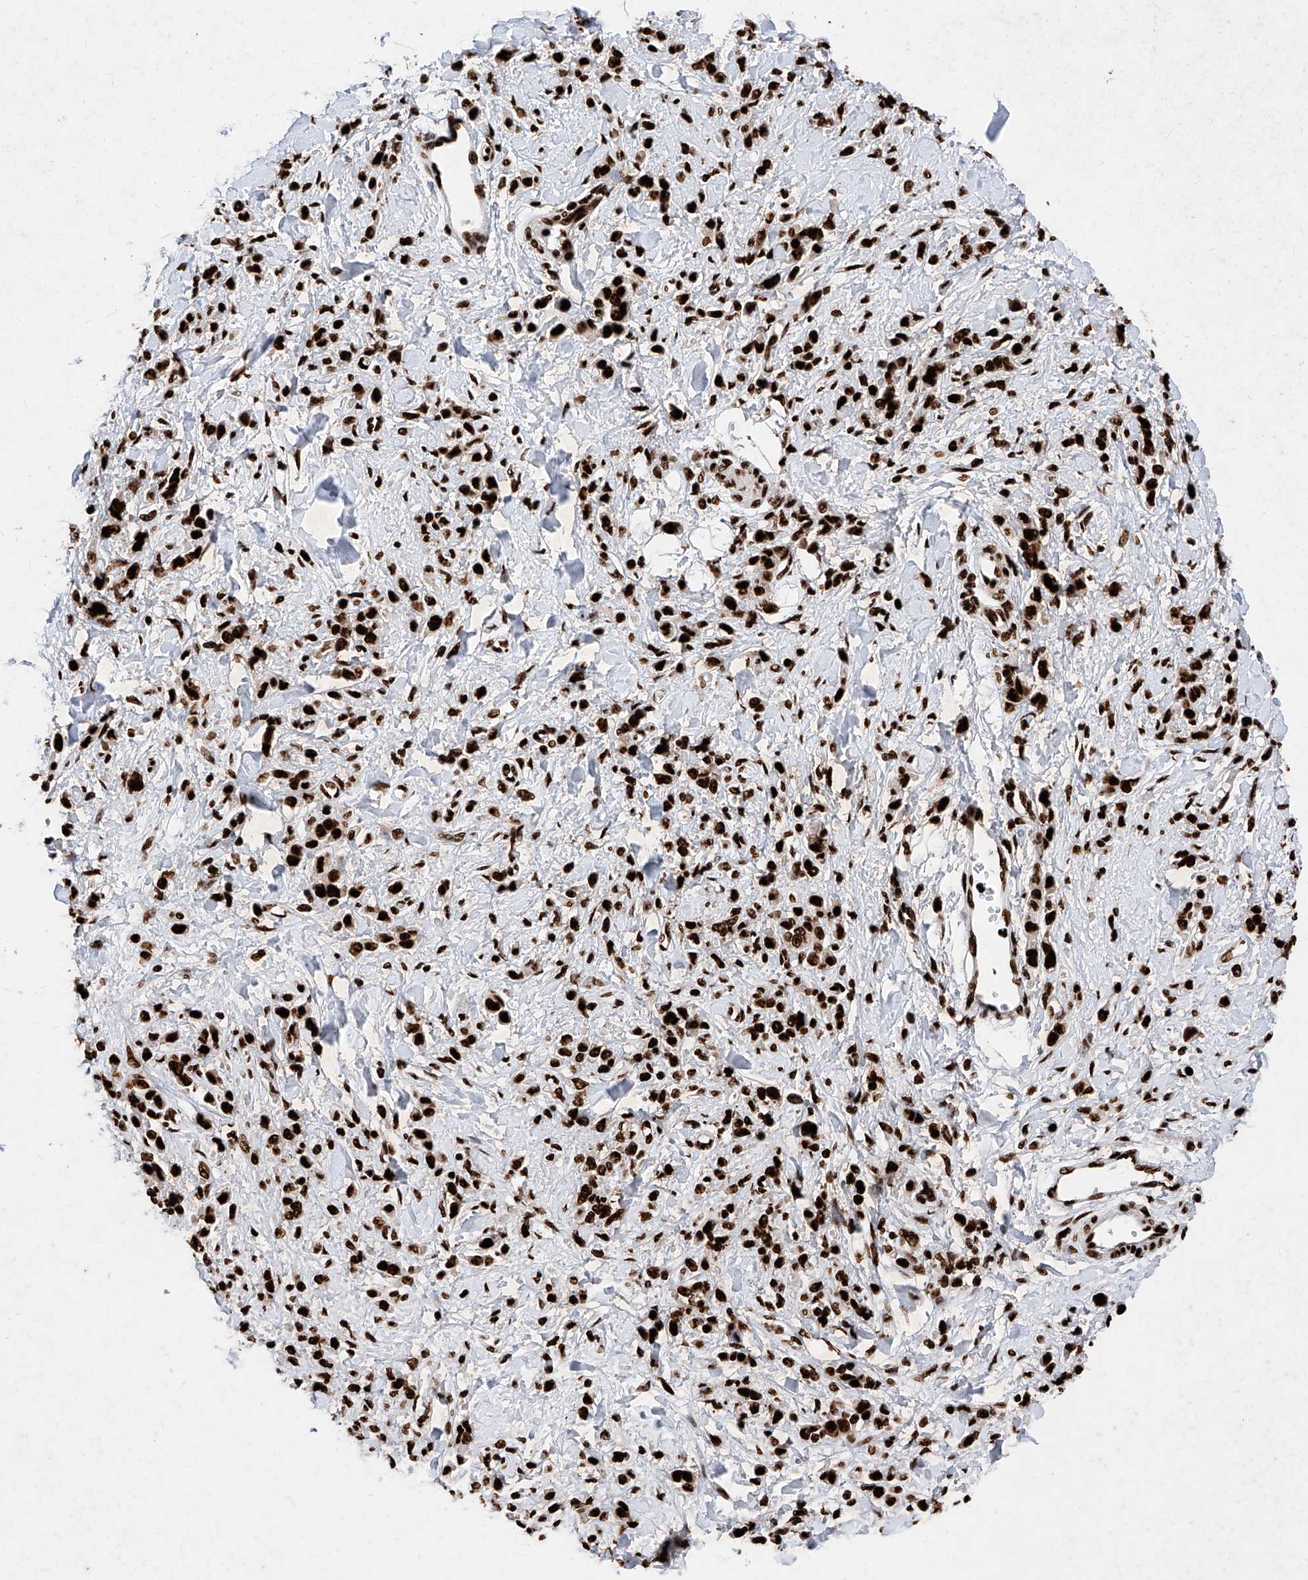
{"staining": {"intensity": "strong", "quantity": ">75%", "location": "nuclear"}, "tissue": "stomach cancer", "cell_type": "Tumor cells", "image_type": "cancer", "snomed": [{"axis": "morphology", "description": "Normal tissue, NOS"}, {"axis": "morphology", "description": "Adenocarcinoma, NOS"}, {"axis": "topography", "description": "Stomach"}], "caption": "Immunohistochemistry (IHC) histopathology image of neoplastic tissue: human stomach adenocarcinoma stained using IHC displays high levels of strong protein expression localized specifically in the nuclear of tumor cells, appearing as a nuclear brown color.", "gene": "SRSF6", "patient": {"sex": "male", "age": 82}}